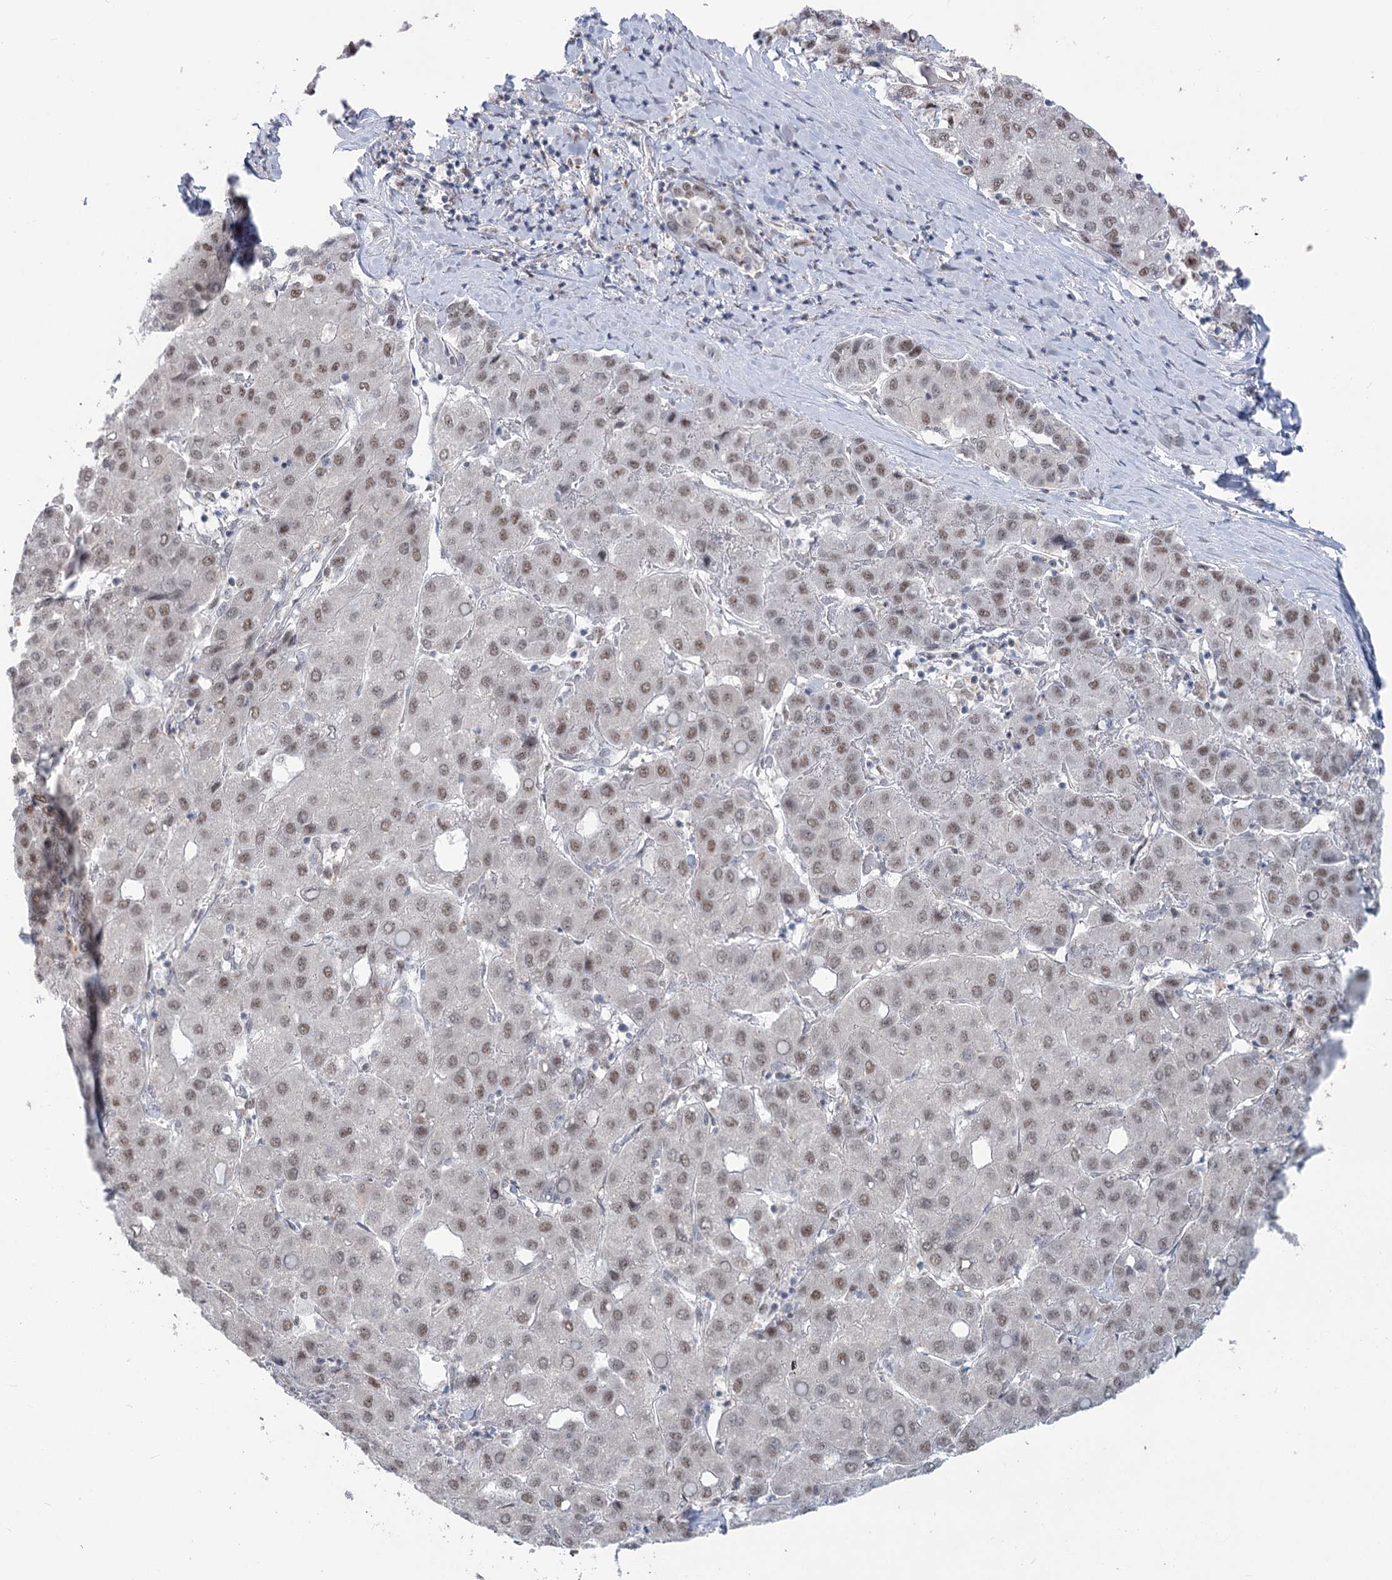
{"staining": {"intensity": "moderate", "quantity": ">75%", "location": "nuclear"}, "tissue": "liver cancer", "cell_type": "Tumor cells", "image_type": "cancer", "snomed": [{"axis": "morphology", "description": "Carcinoma, Hepatocellular, NOS"}, {"axis": "topography", "description": "Liver"}], "caption": "IHC image of liver cancer (hepatocellular carcinoma) stained for a protein (brown), which demonstrates medium levels of moderate nuclear positivity in about >75% of tumor cells.", "gene": "MTG1", "patient": {"sex": "male", "age": 65}}